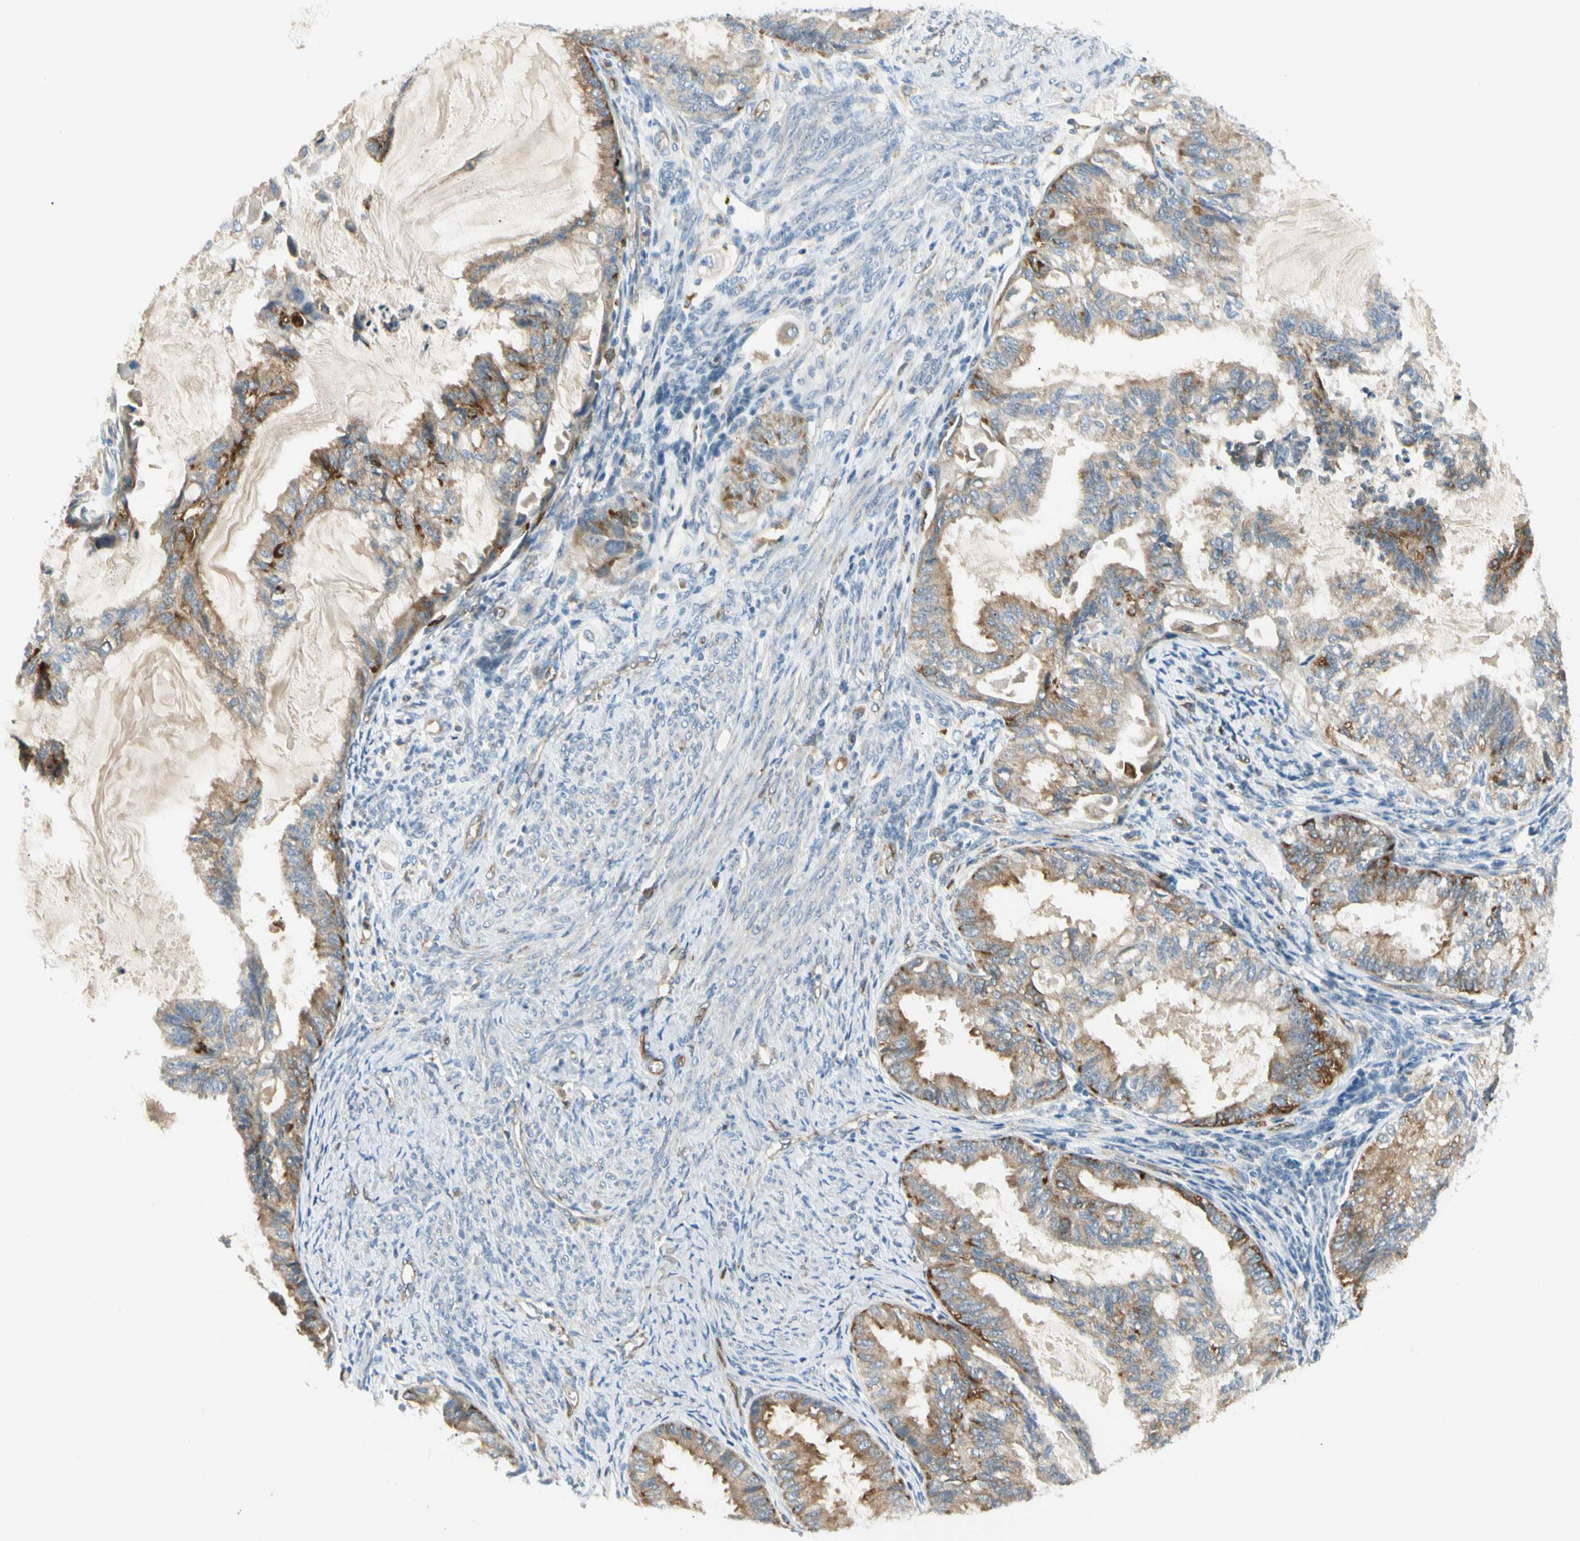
{"staining": {"intensity": "strong", "quantity": "25%-75%", "location": "cytoplasmic/membranous"}, "tissue": "cervical cancer", "cell_type": "Tumor cells", "image_type": "cancer", "snomed": [{"axis": "morphology", "description": "Normal tissue, NOS"}, {"axis": "morphology", "description": "Adenocarcinoma, NOS"}, {"axis": "topography", "description": "Cervix"}, {"axis": "topography", "description": "Endometrium"}], "caption": "About 25%-75% of tumor cells in human cervical adenocarcinoma display strong cytoplasmic/membranous protein staining as visualized by brown immunohistochemical staining.", "gene": "LPCAT2", "patient": {"sex": "female", "age": 86}}